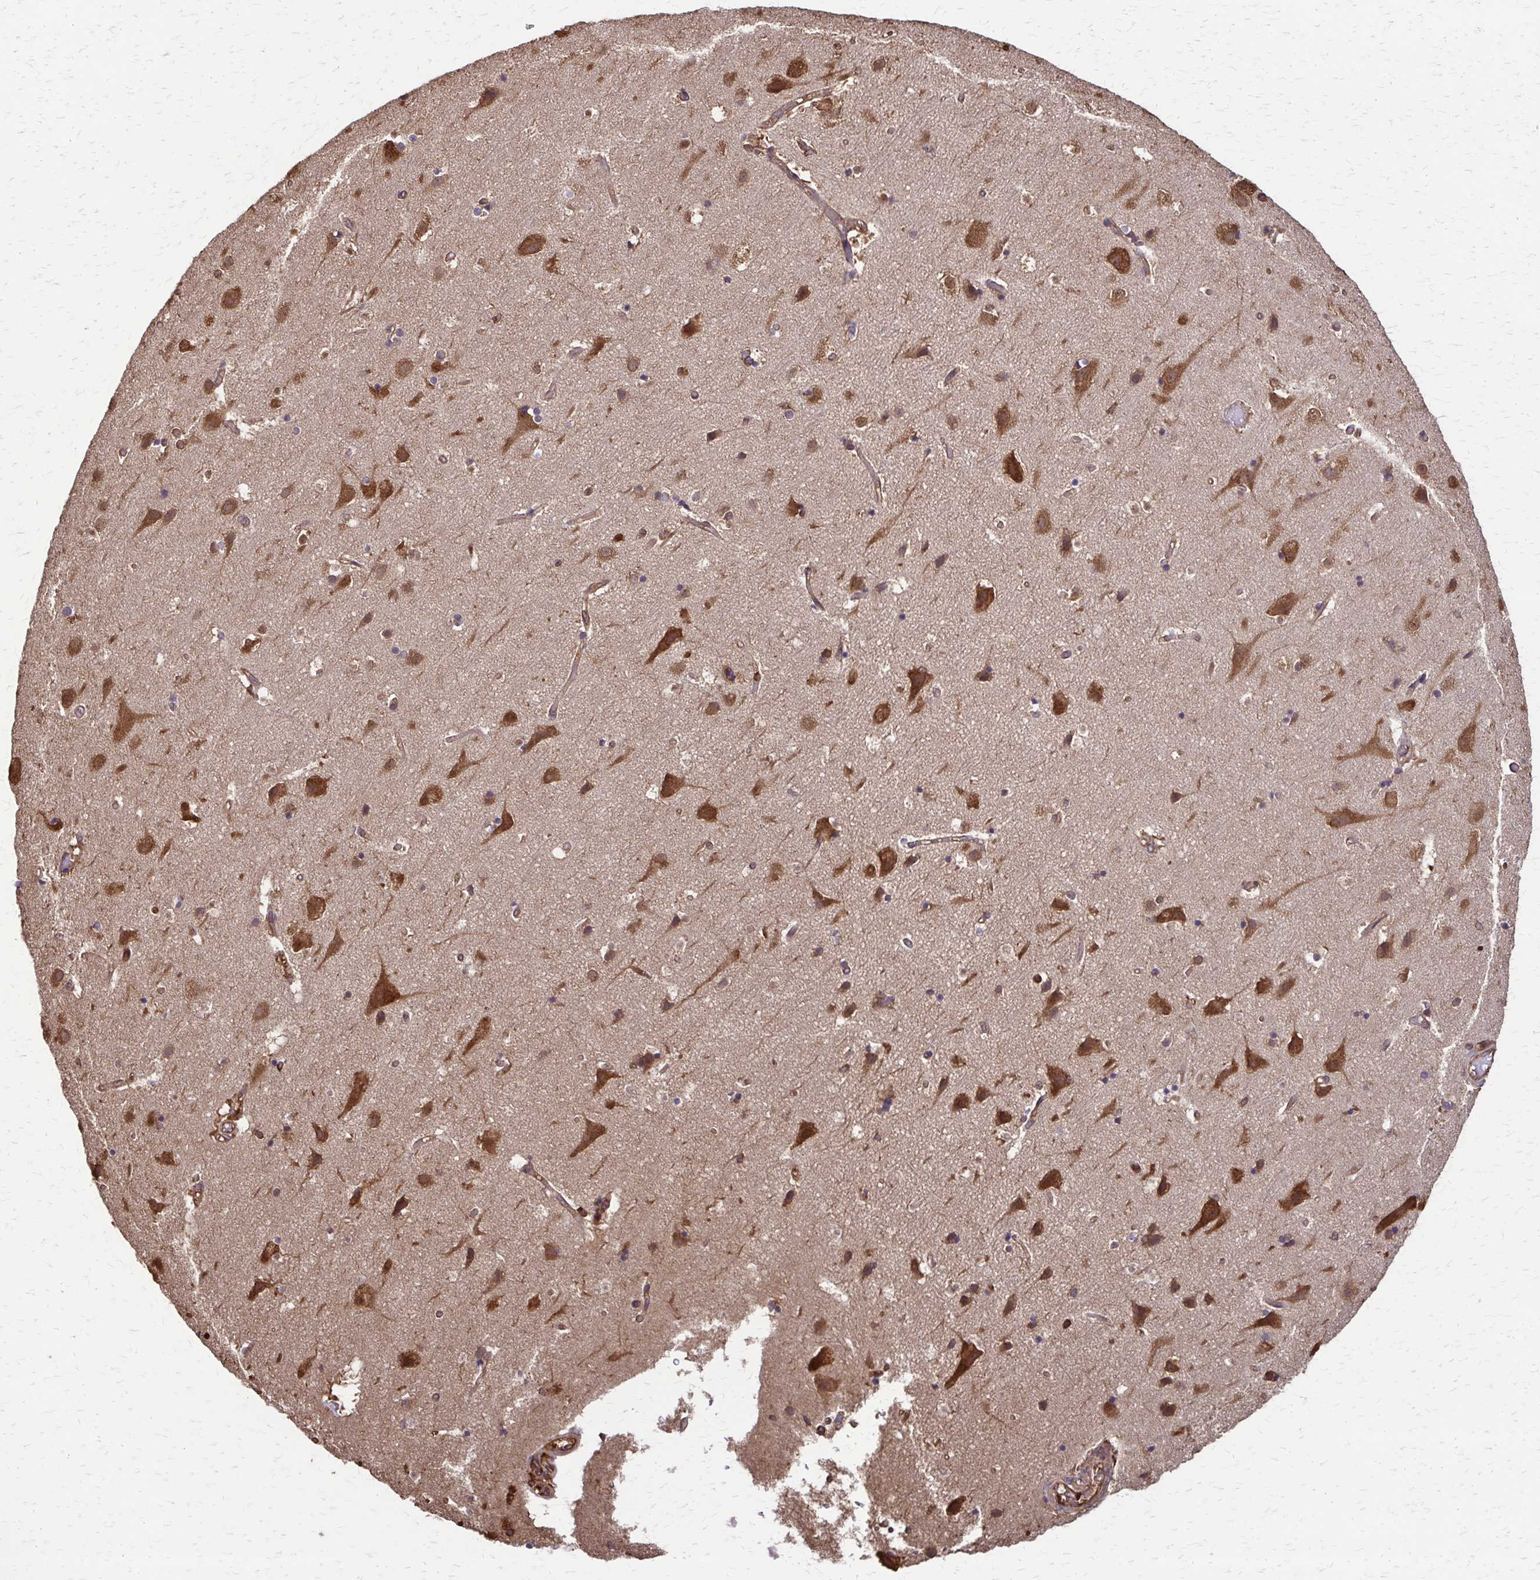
{"staining": {"intensity": "moderate", "quantity": ">75%", "location": "cytoplasmic/membranous"}, "tissue": "cerebral cortex", "cell_type": "Endothelial cells", "image_type": "normal", "snomed": [{"axis": "morphology", "description": "Normal tissue, NOS"}, {"axis": "topography", "description": "Cerebral cortex"}], "caption": "Brown immunohistochemical staining in benign cerebral cortex displays moderate cytoplasmic/membranous positivity in approximately >75% of endothelial cells.", "gene": "EEF2", "patient": {"sex": "female", "age": 52}}